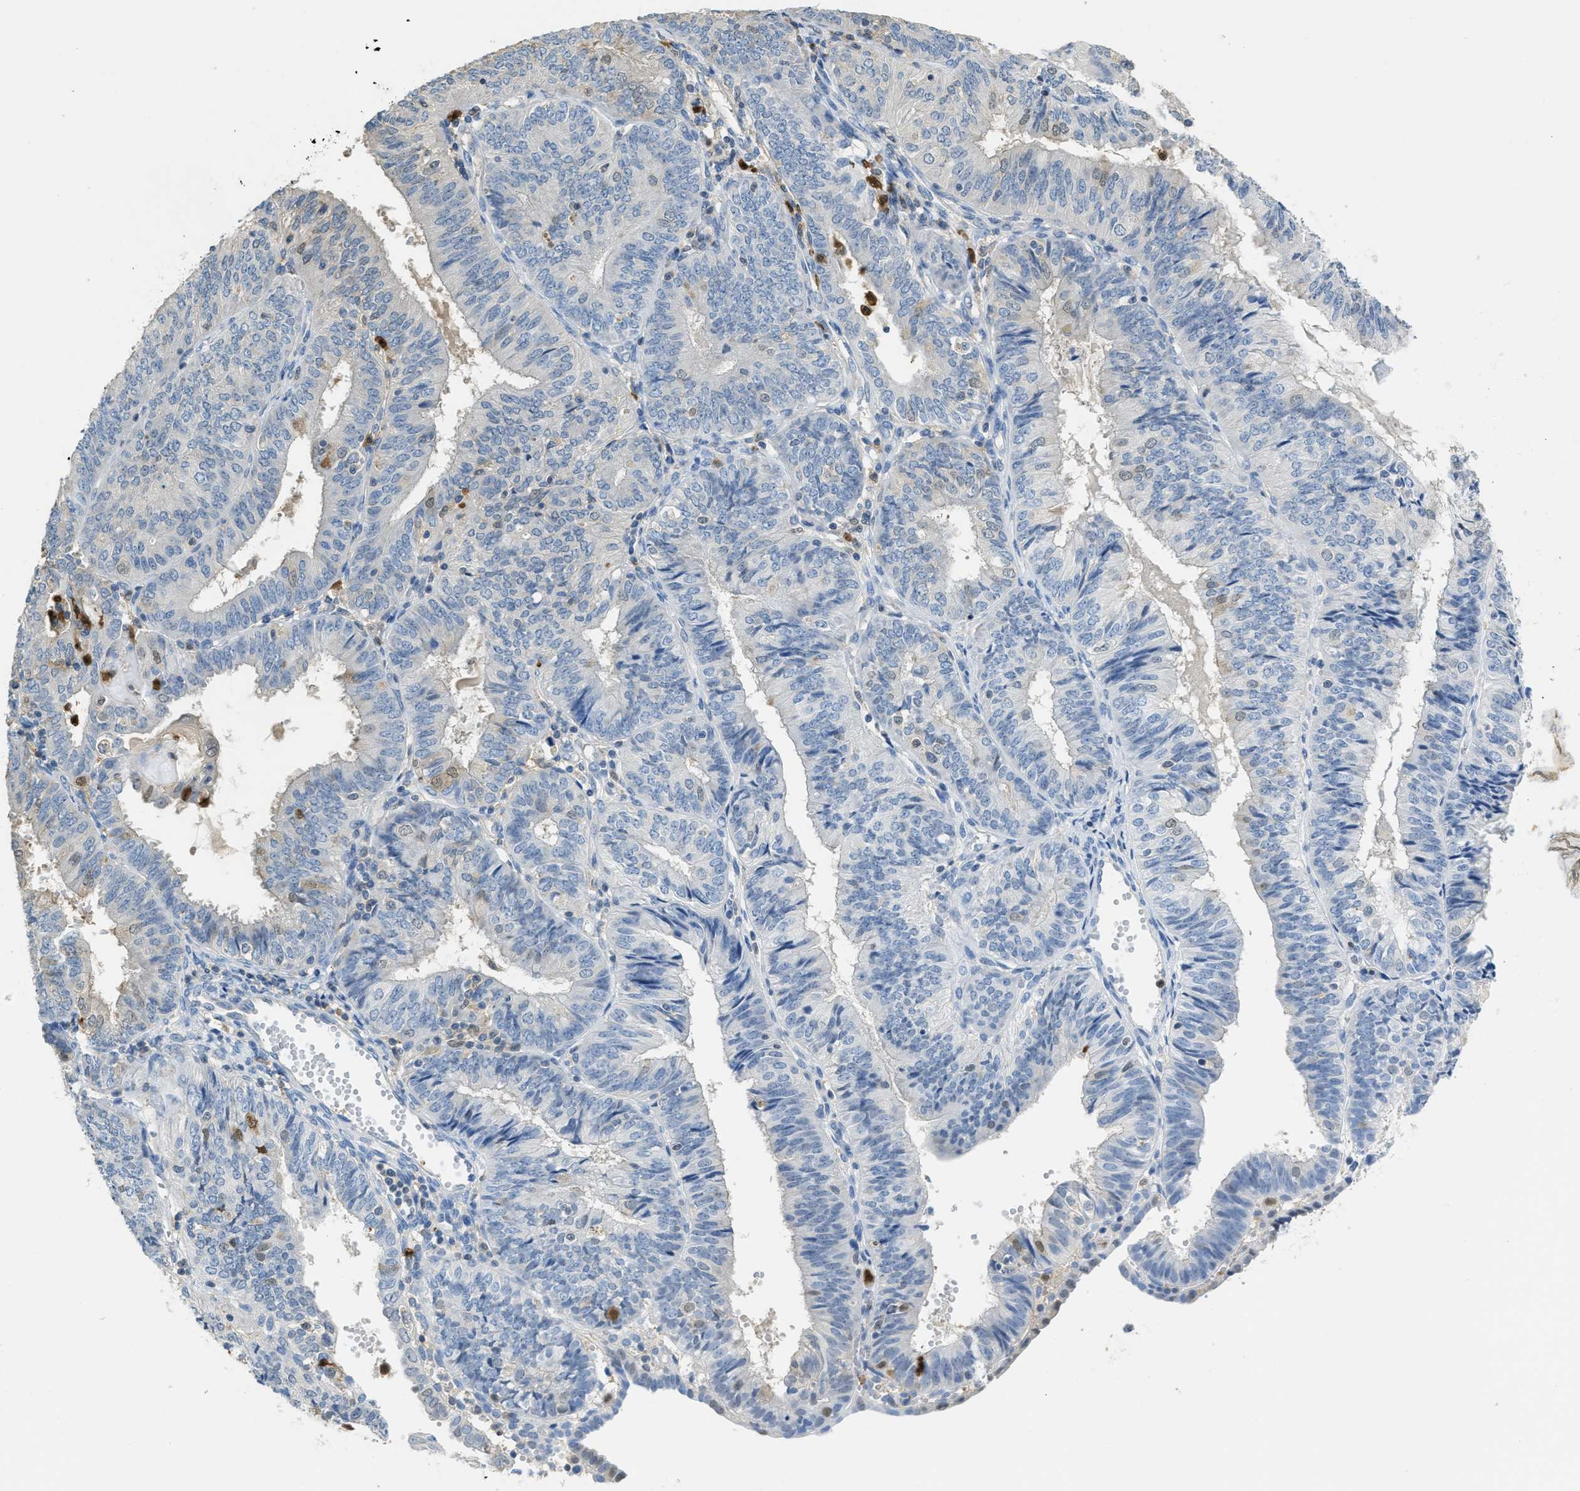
{"staining": {"intensity": "weak", "quantity": "<25%", "location": "nuclear"}, "tissue": "endometrial cancer", "cell_type": "Tumor cells", "image_type": "cancer", "snomed": [{"axis": "morphology", "description": "Adenocarcinoma, NOS"}, {"axis": "topography", "description": "Endometrium"}], "caption": "Micrograph shows no significant protein staining in tumor cells of adenocarcinoma (endometrial).", "gene": "SERPINB1", "patient": {"sex": "female", "age": 58}}